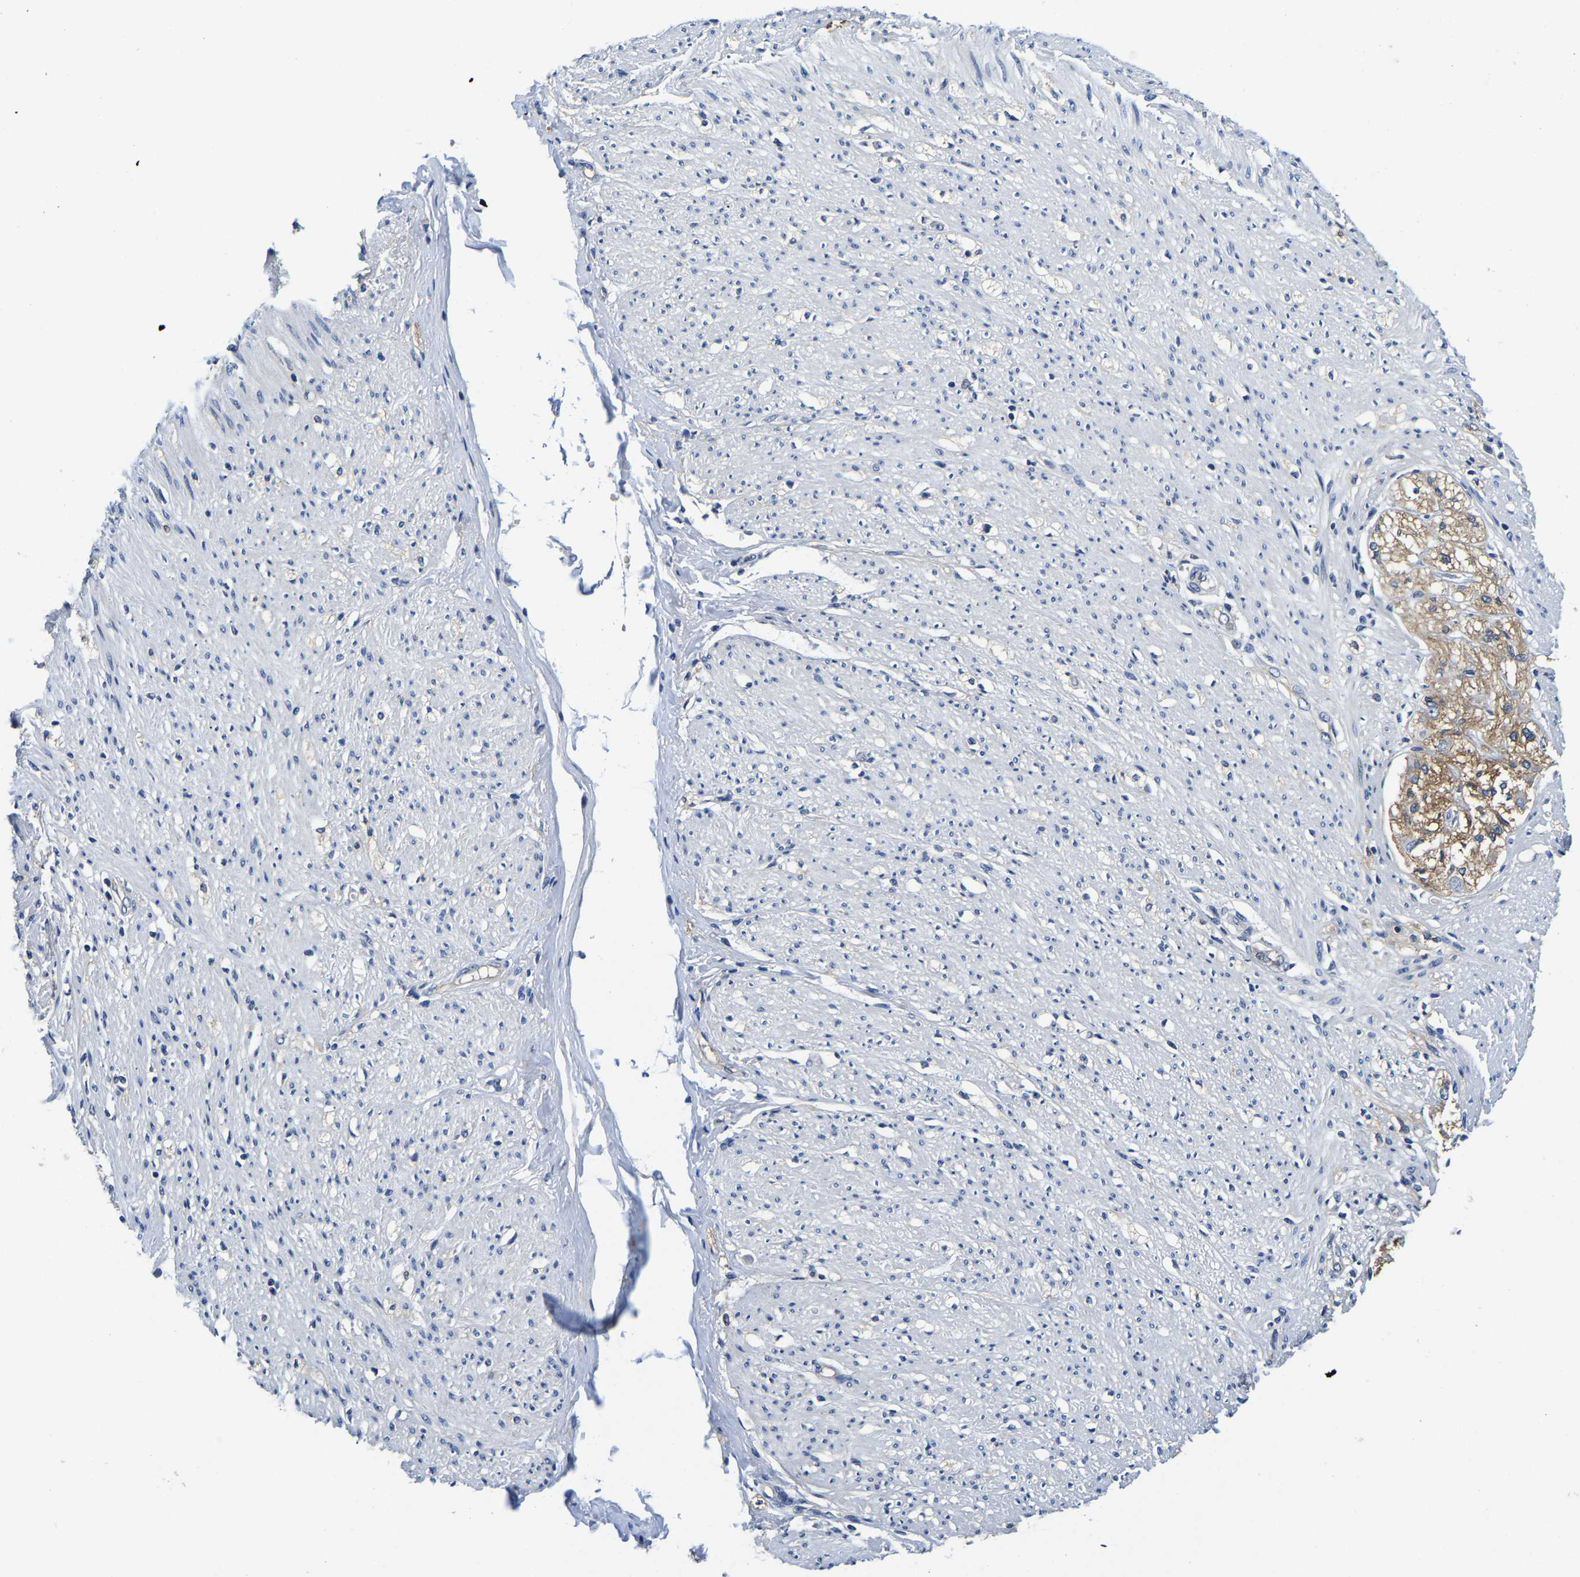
{"staining": {"intensity": "negative", "quantity": "none", "location": "none"}, "tissue": "adipose tissue", "cell_type": "Adipocytes", "image_type": "normal", "snomed": [{"axis": "morphology", "description": "Normal tissue, NOS"}, {"axis": "morphology", "description": "Adenocarcinoma, NOS"}, {"axis": "topography", "description": "Colon"}, {"axis": "topography", "description": "Peripheral nerve tissue"}], "caption": "This is a micrograph of immunohistochemistry (IHC) staining of benign adipose tissue, which shows no expression in adipocytes.", "gene": "ITGA2", "patient": {"sex": "male", "age": 14}}